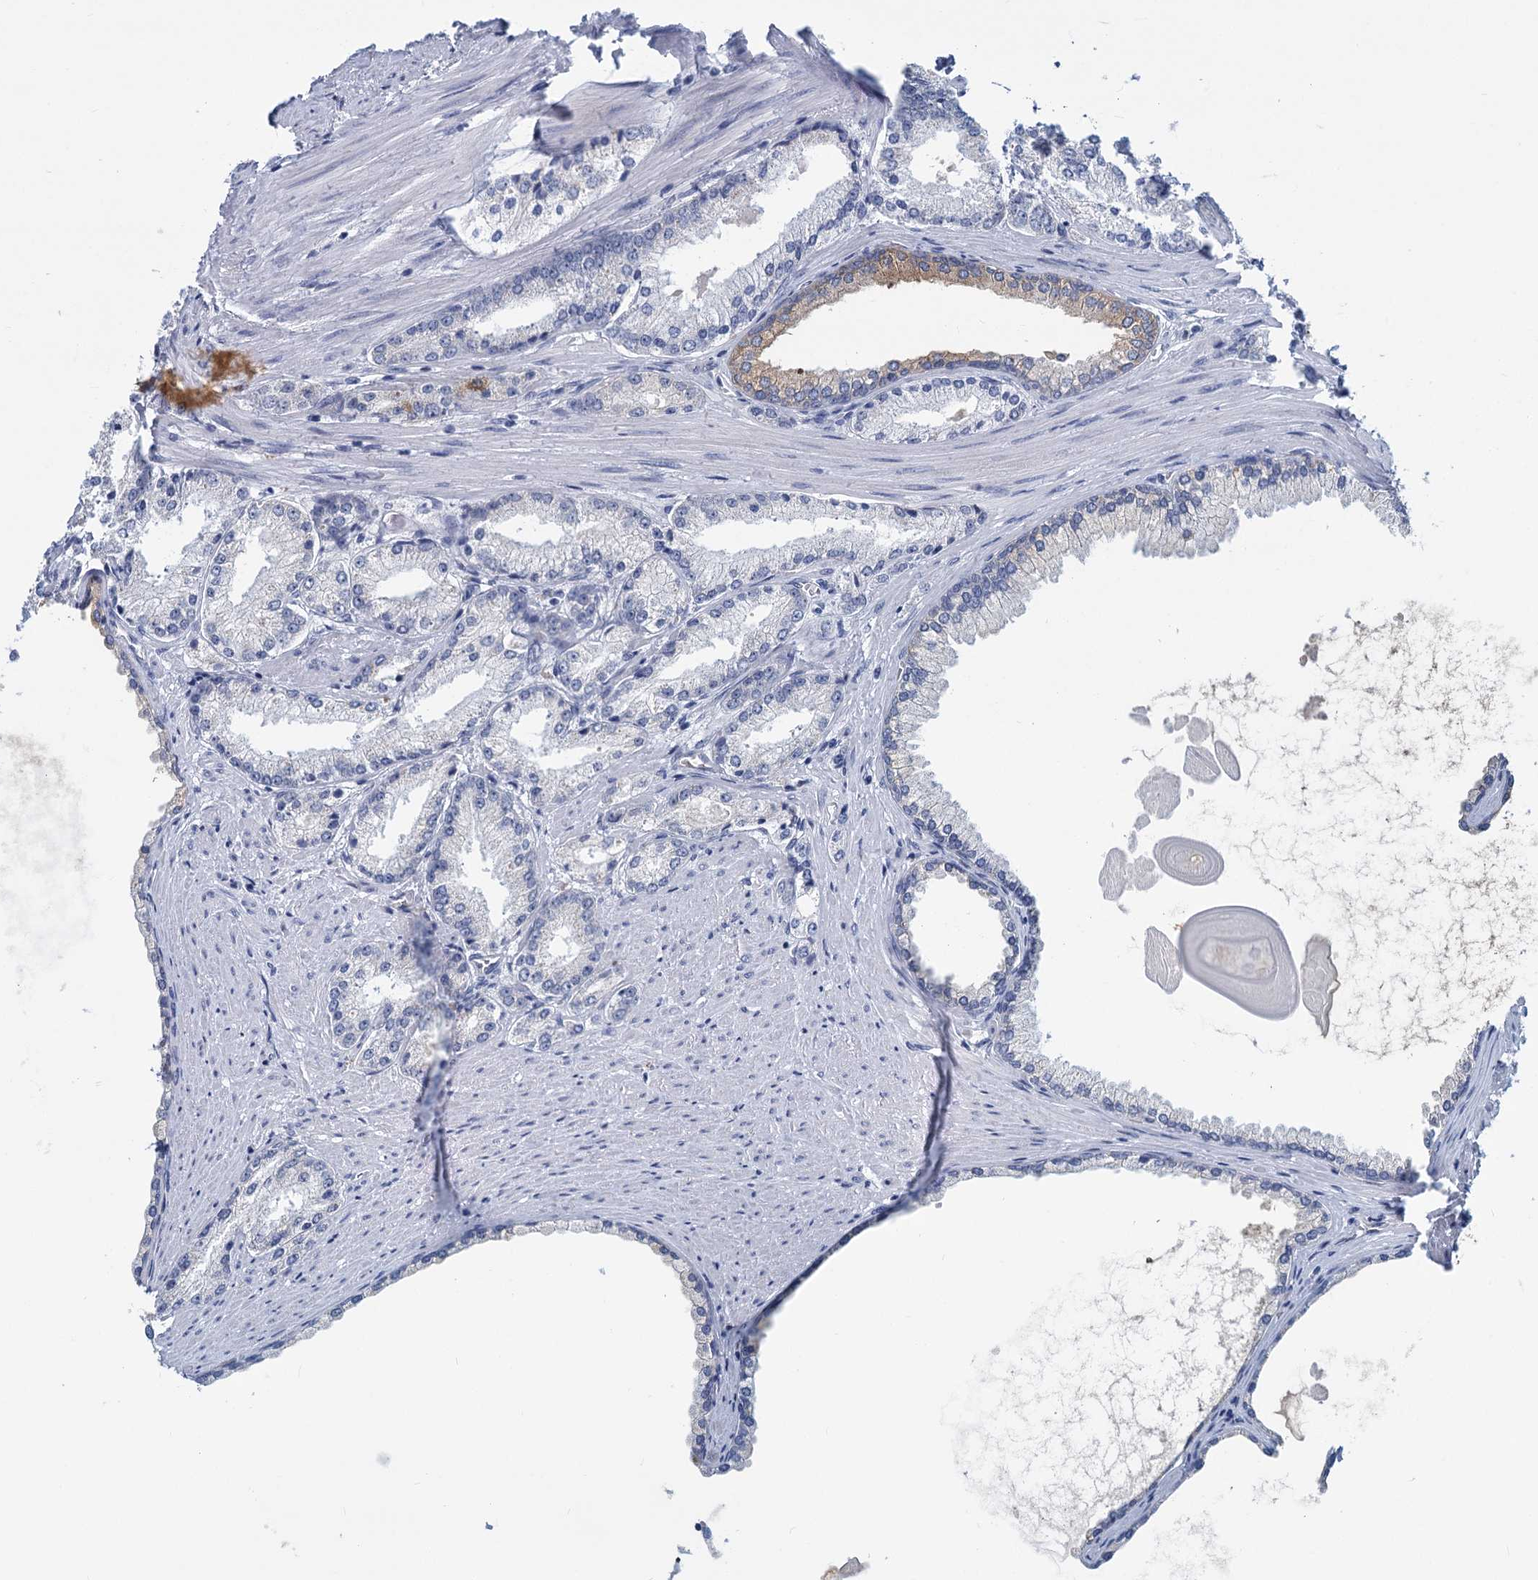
{"staining": {"intensity": "negative", "quantity": "none", "location": "none"}, "tissue": "prostate cancer", "cell_type": "Tumor cells", "image_type": "cancer", "snomed": [{"axis": "morphology", "description": "Adenocarcinoma, High grade"}, {"axis": "topography", "description": "Prostate"}], "caption": "The IHC histopathology image has no significant expression in tumor cells of prostate cancer (adenocarcinoma (high-grade)) tissue.", "gene": "INSC", "patient": {"sex": "male", "age": 66}}